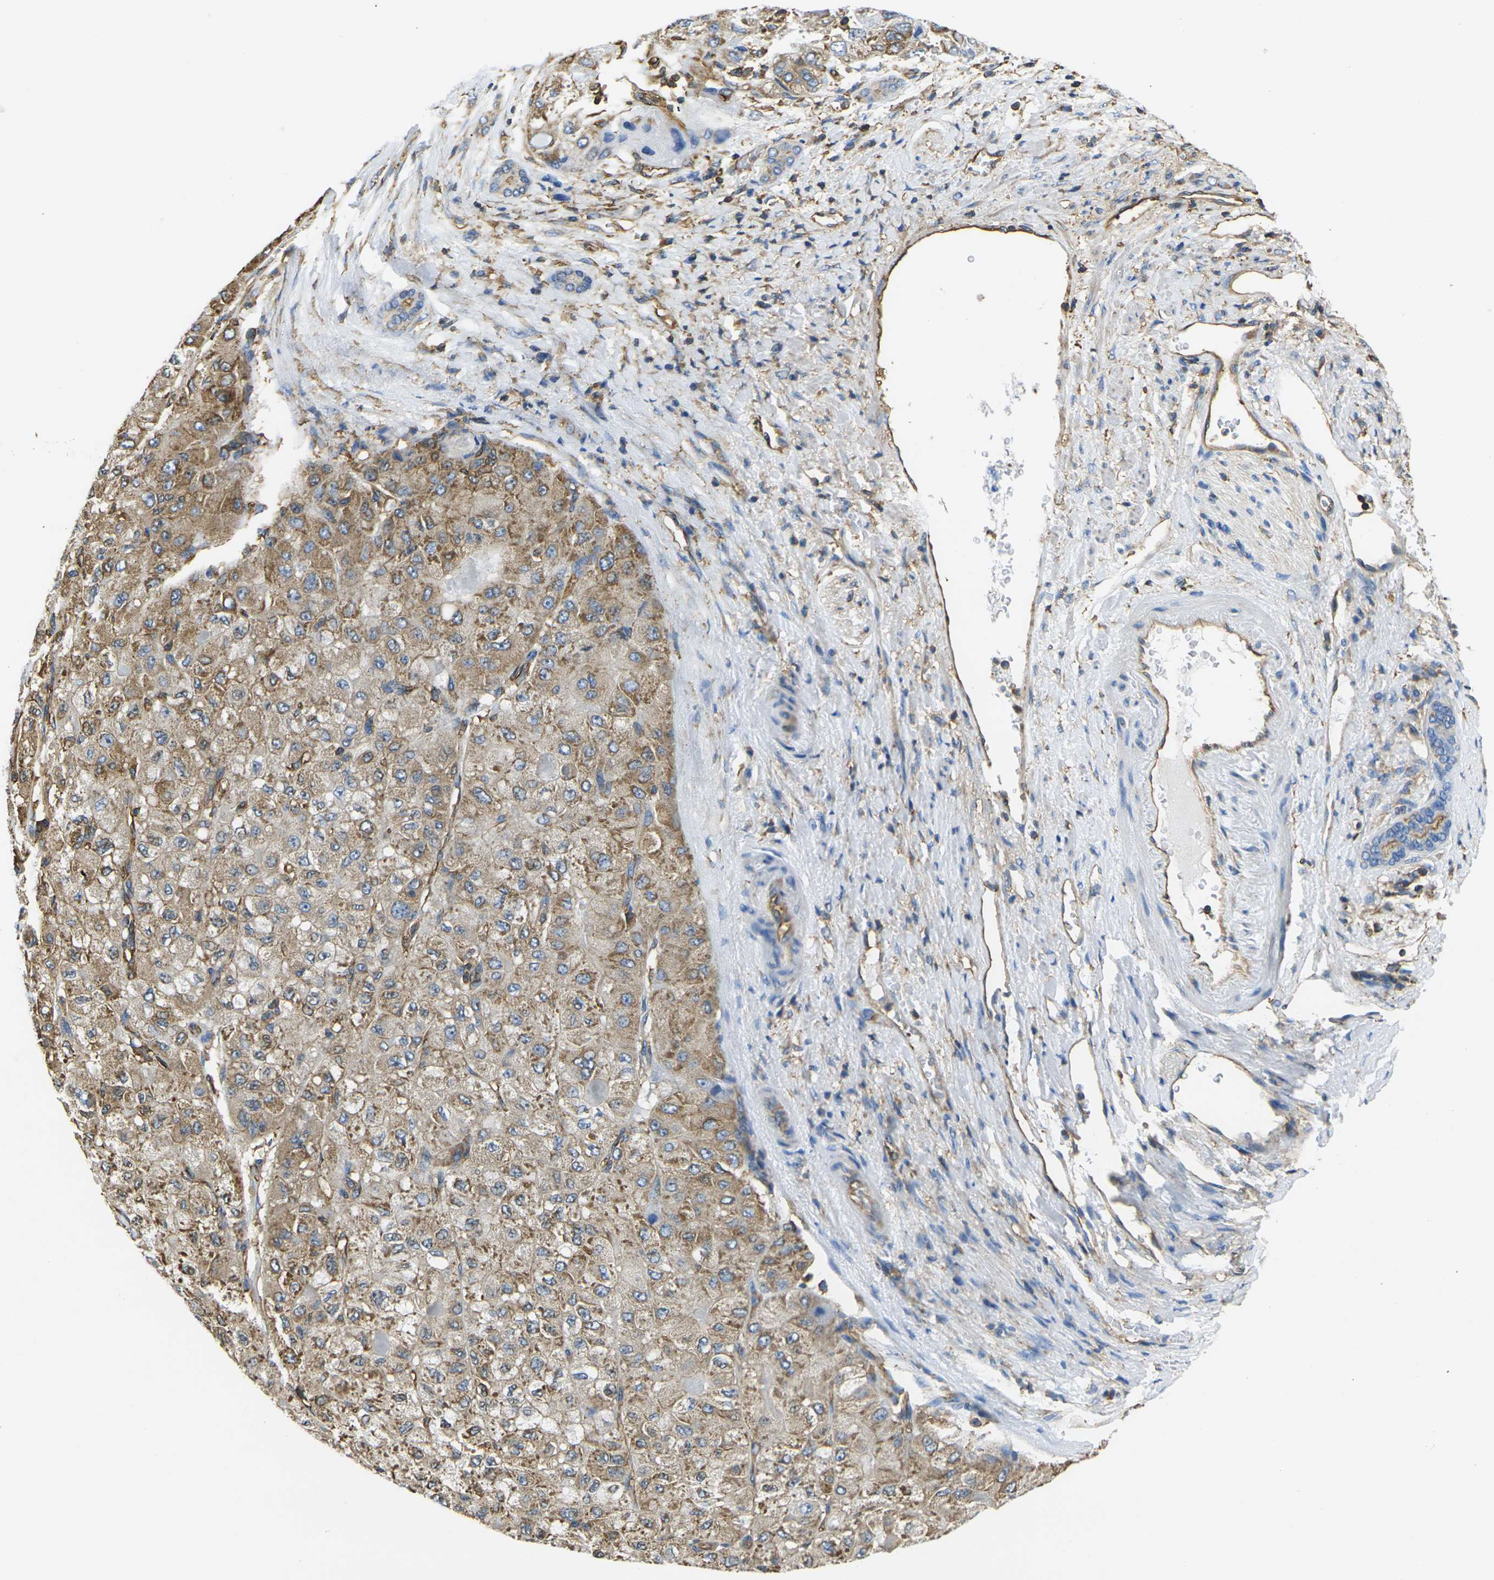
{"staining": {"intensity": "moderate", "quantity": ">75%", "location": "cytoplasmic/membranous"}, "tissue": "liver cancer", "cell_type": "Tumor cells", "image_type": "cancer", "snomed": [{"axis": "morphology", "description": "Carcinoma, Hepatocellular, NOS"}, {"axis": "topography", "description": "Liver"}], "caption": "There is medium levels of moderate cytoplasmic/membranous positivity in tumor cells of liver cancer (hepatocellular carcinoma), as demonstrated by immunohistochemical staining (brown color).", "gene": "FAM110D", "patient": {"sex": "male", "age": 80}}